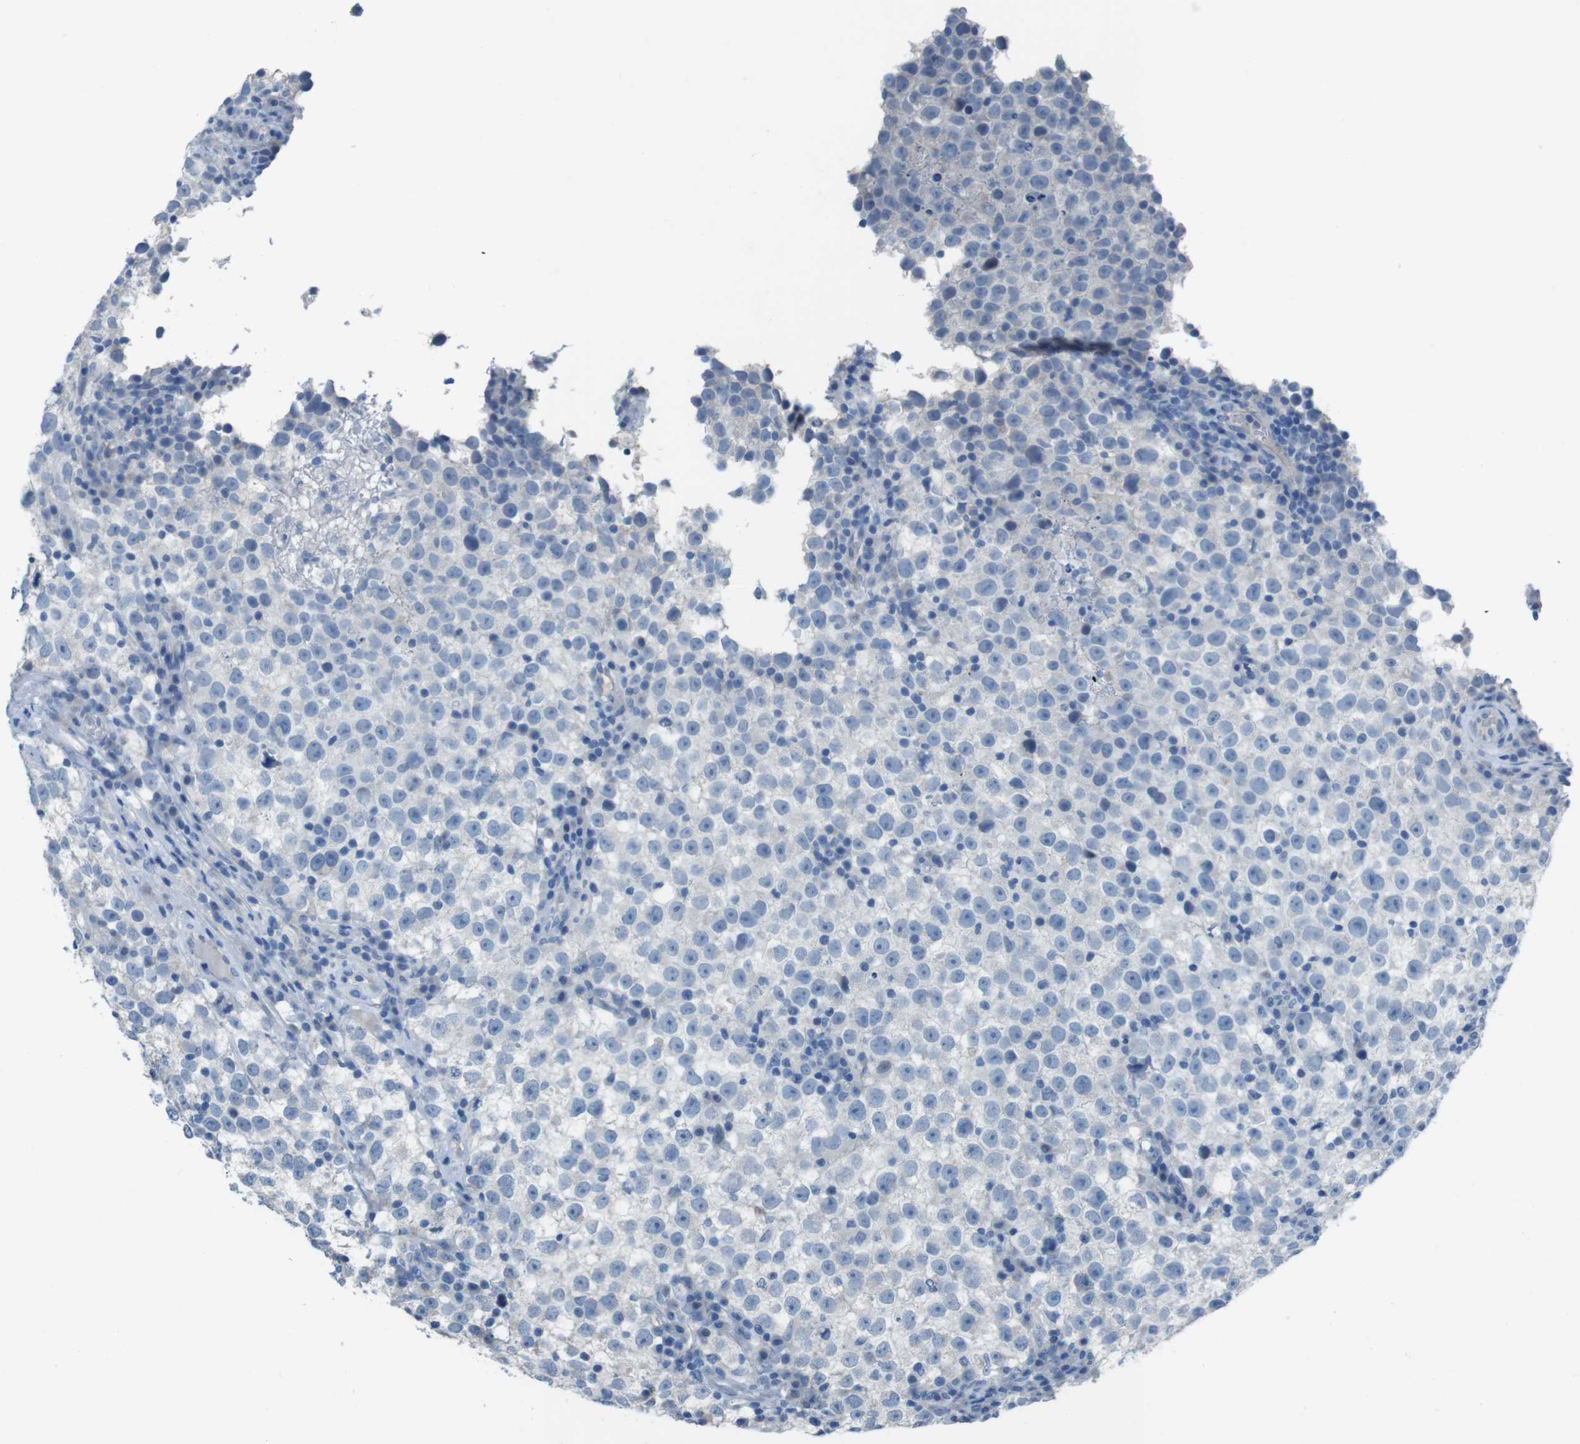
{"staining": {"intensity": "negative", "quantity": "none", "location": "none"}, "tissue": "testis cancer", "cell_type": "Tumor cells", "image_type": "cancer", "snomed": [{"axis": "morphology", "description": "Seminoma, NOS"}, {"axis": "topography", "description": "Testis"}], "caption": "Immunohistochemical staining of human testis cancer (seminoma) reveals no significant positivity in tumor cells.", "gene": "CYP2C8", "patient": {"sex": "male", "age": 22}}